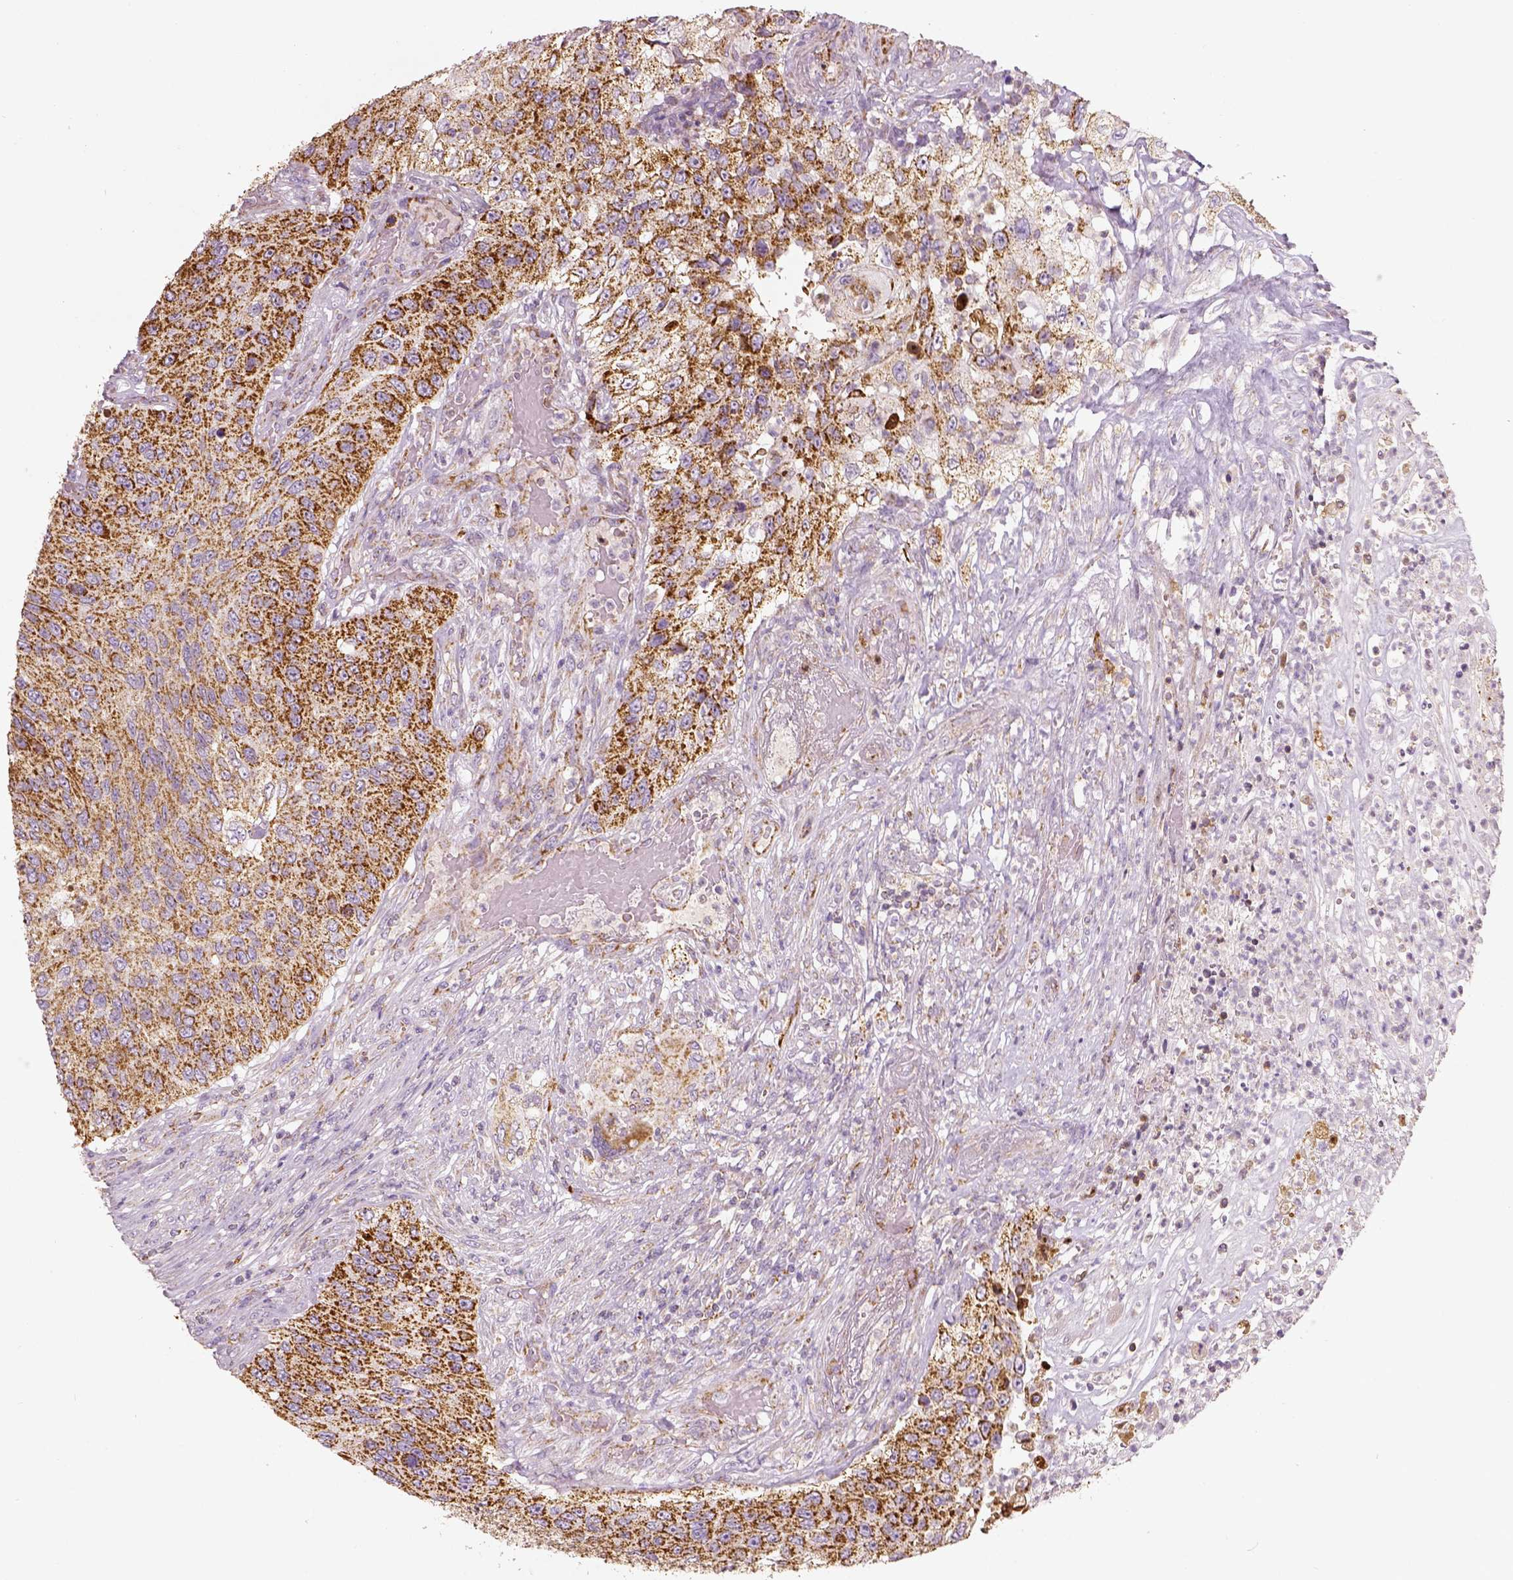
{"staining": {"intensity": "strong", "quantity": ">75%", "location": "cytoplasmic/membranous"}, "tissue": "urothelial cancer", "cell_type": "Tumor cells", "image_type": "cancer", "snomed": [{"axis": "morphology", "description": "Urothelial carcinoma, High grade"}, {"axis": "topography", "description": "Urinary bladder"}], "caption": "DAB immunohistochemical staining of human high-grade urothelial carcinoma exhibits strong cytoplasmic/membranous protein positivity in approximately >75% of tumor cells. The staining was performed using DAB to visualize the protein expression in brown, while the nuclei were stained in blue with hematoxylin (Magnification: 20x).", "gene": "PGAM5", "patient": {"sex": "female", "age": 60}}